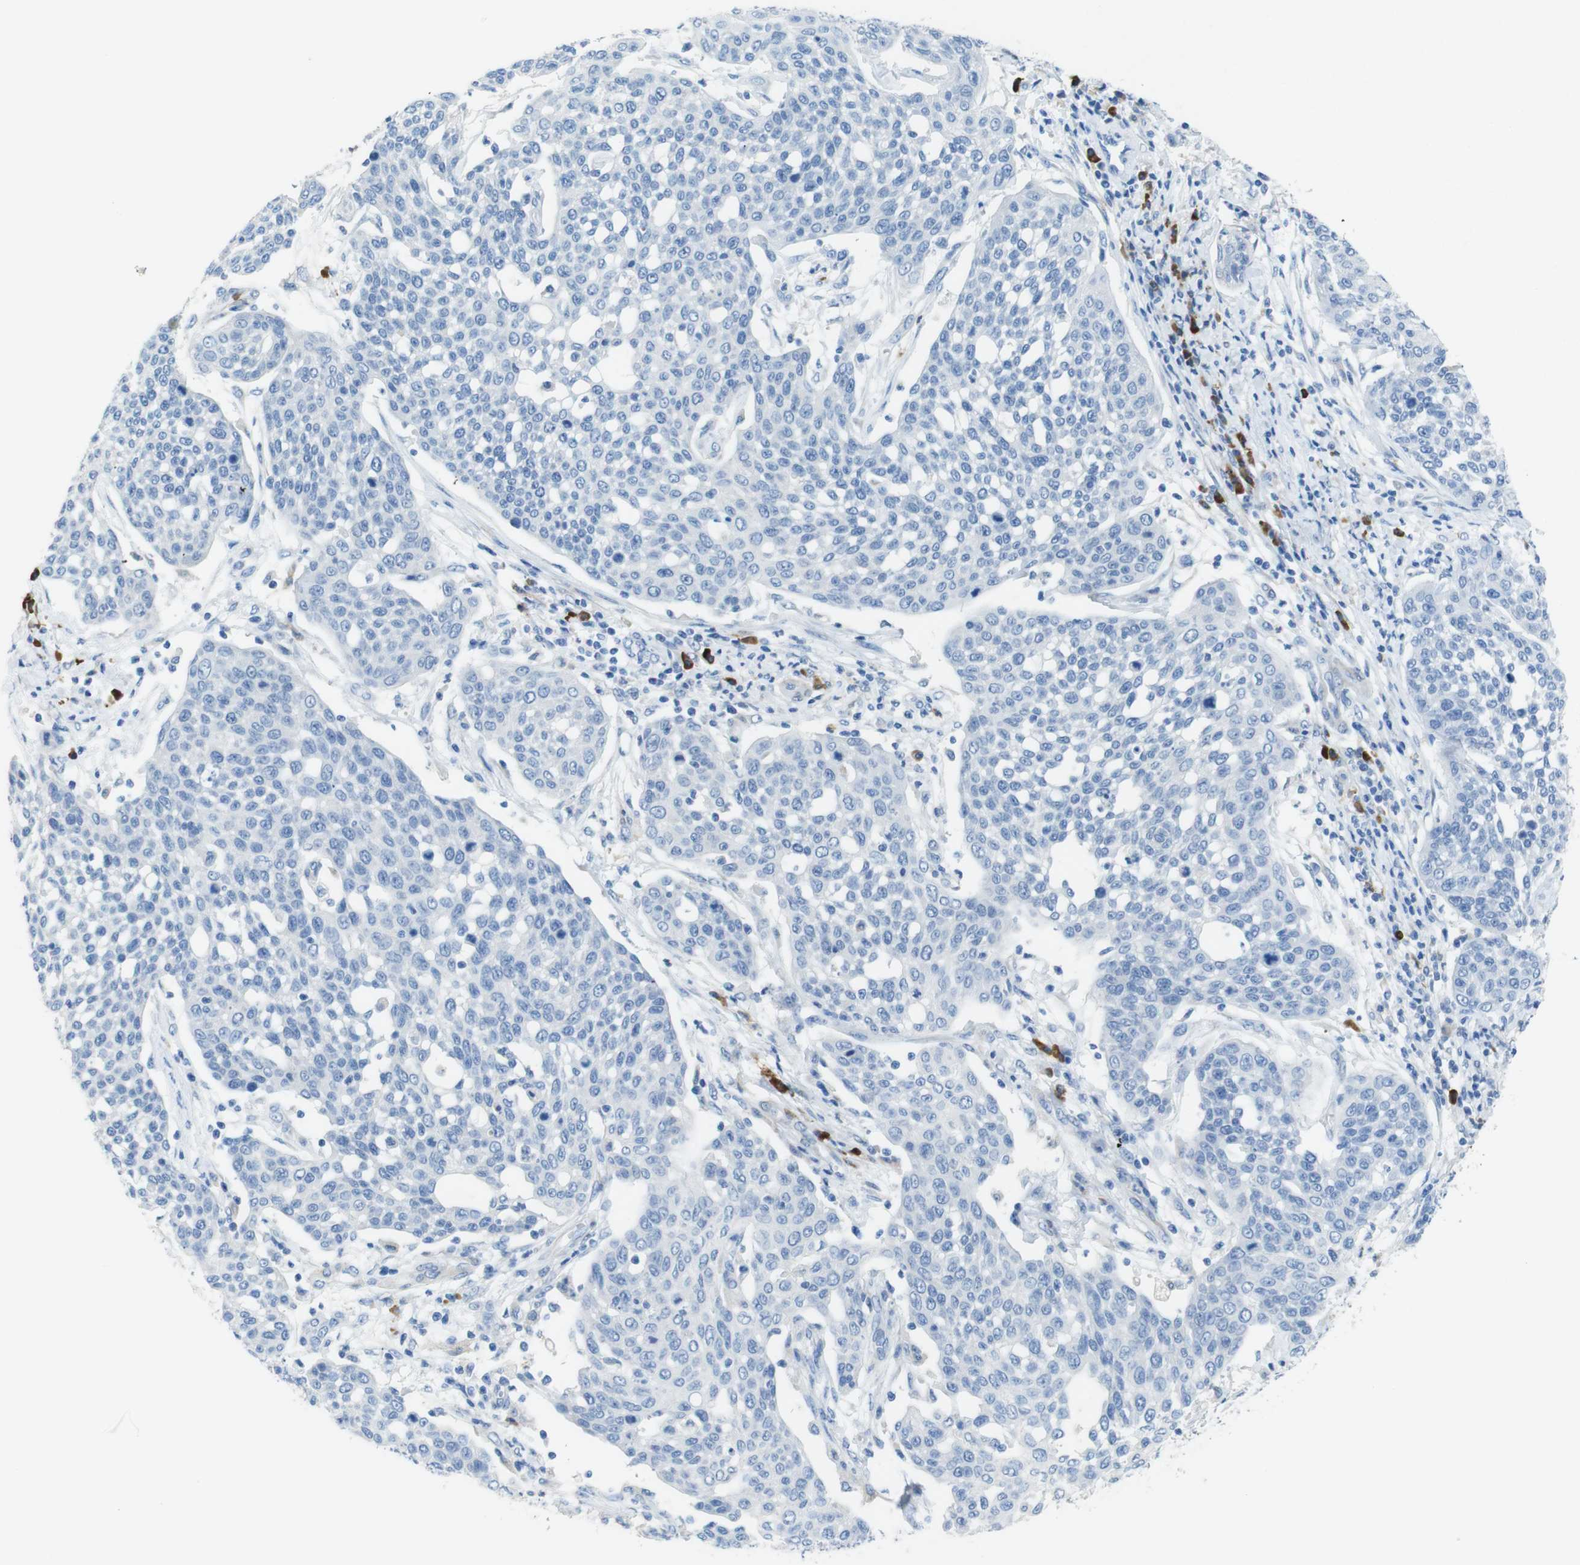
{"staining": {"intensity": "negative", "quantity": "none", "location": "none"}, "tissue": "cervical cancer", "cell_type": "Tumor cells", "image_type": "cancer", "snomed": [{"axis": "morphology", "description": "Squamous cell carcinoma, NOS"}, {"axis": "topography", "description": "Cervix"}], "caption": "DAB (3,3'-diaminobenzidine) immunohistochemical staining of cervical cancer shows no significant staining in tumor cells.", "gene": "CLMN", "patient": {"sex": "female", "age": 34}}